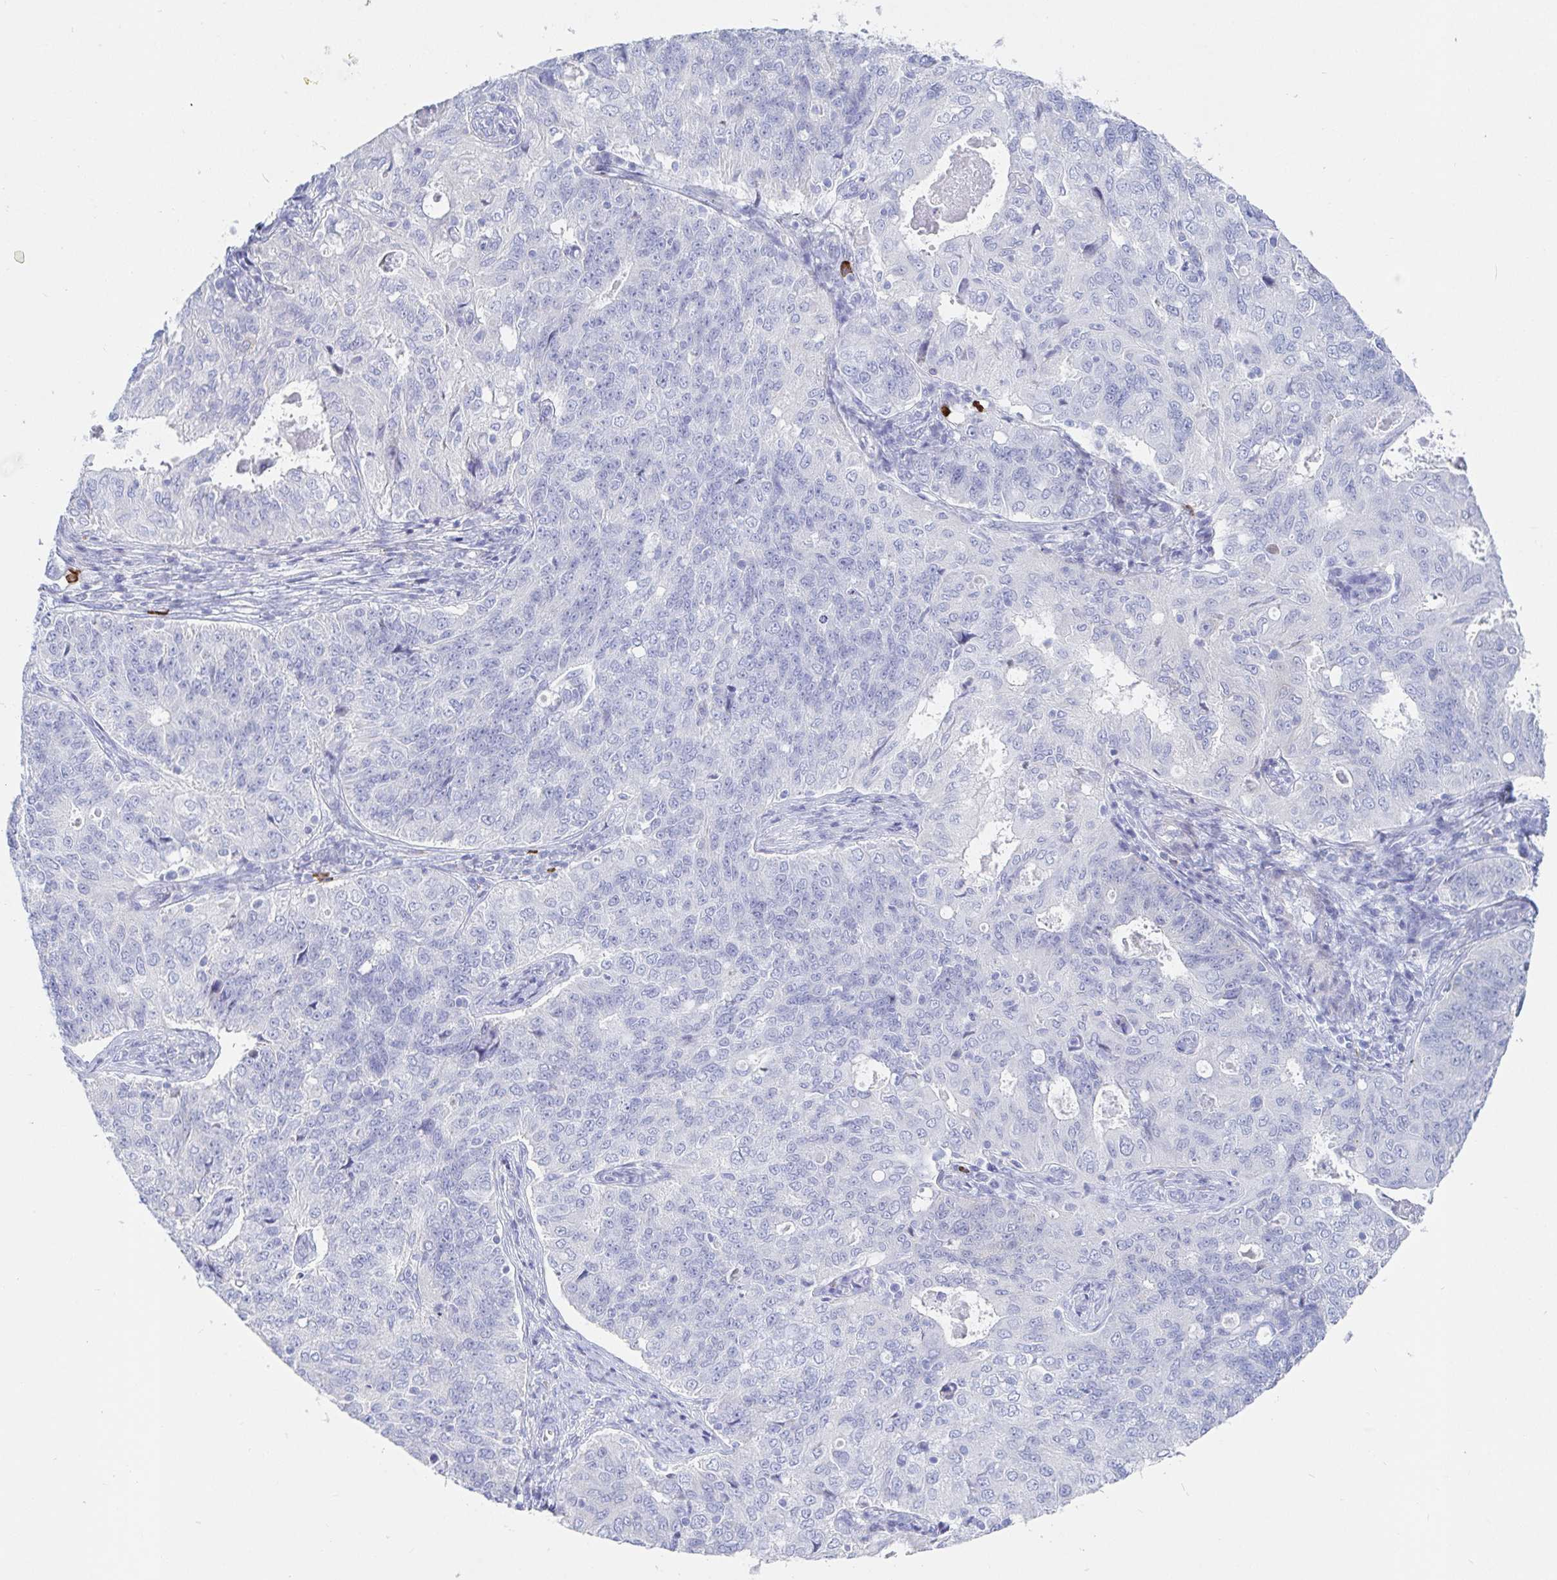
{"staining": {"intensity": "negative", "quantity": "none", "location": "none"}, "tissue": "endometrial cancer", "cell_type": "Tumor cells", "image_type": "cancer", "snomed": [{"axis": "morphology", "description": "Adenocarcinoma, NOS"}, {"axis": "topography", "description": "Endometrium"}], "caption": "A micrograph of adenocarcinoma (endometrial) stained for a protein demonstrates no brown staining in tumor cells. The staining was performed using DAB to visualize the protein expression in brown, while the nuclei were stained in blue with hematoxylin (Magnification: 20x).", "gene": "PACSIN1", "patient": {"sex": "female", "age": 43}}